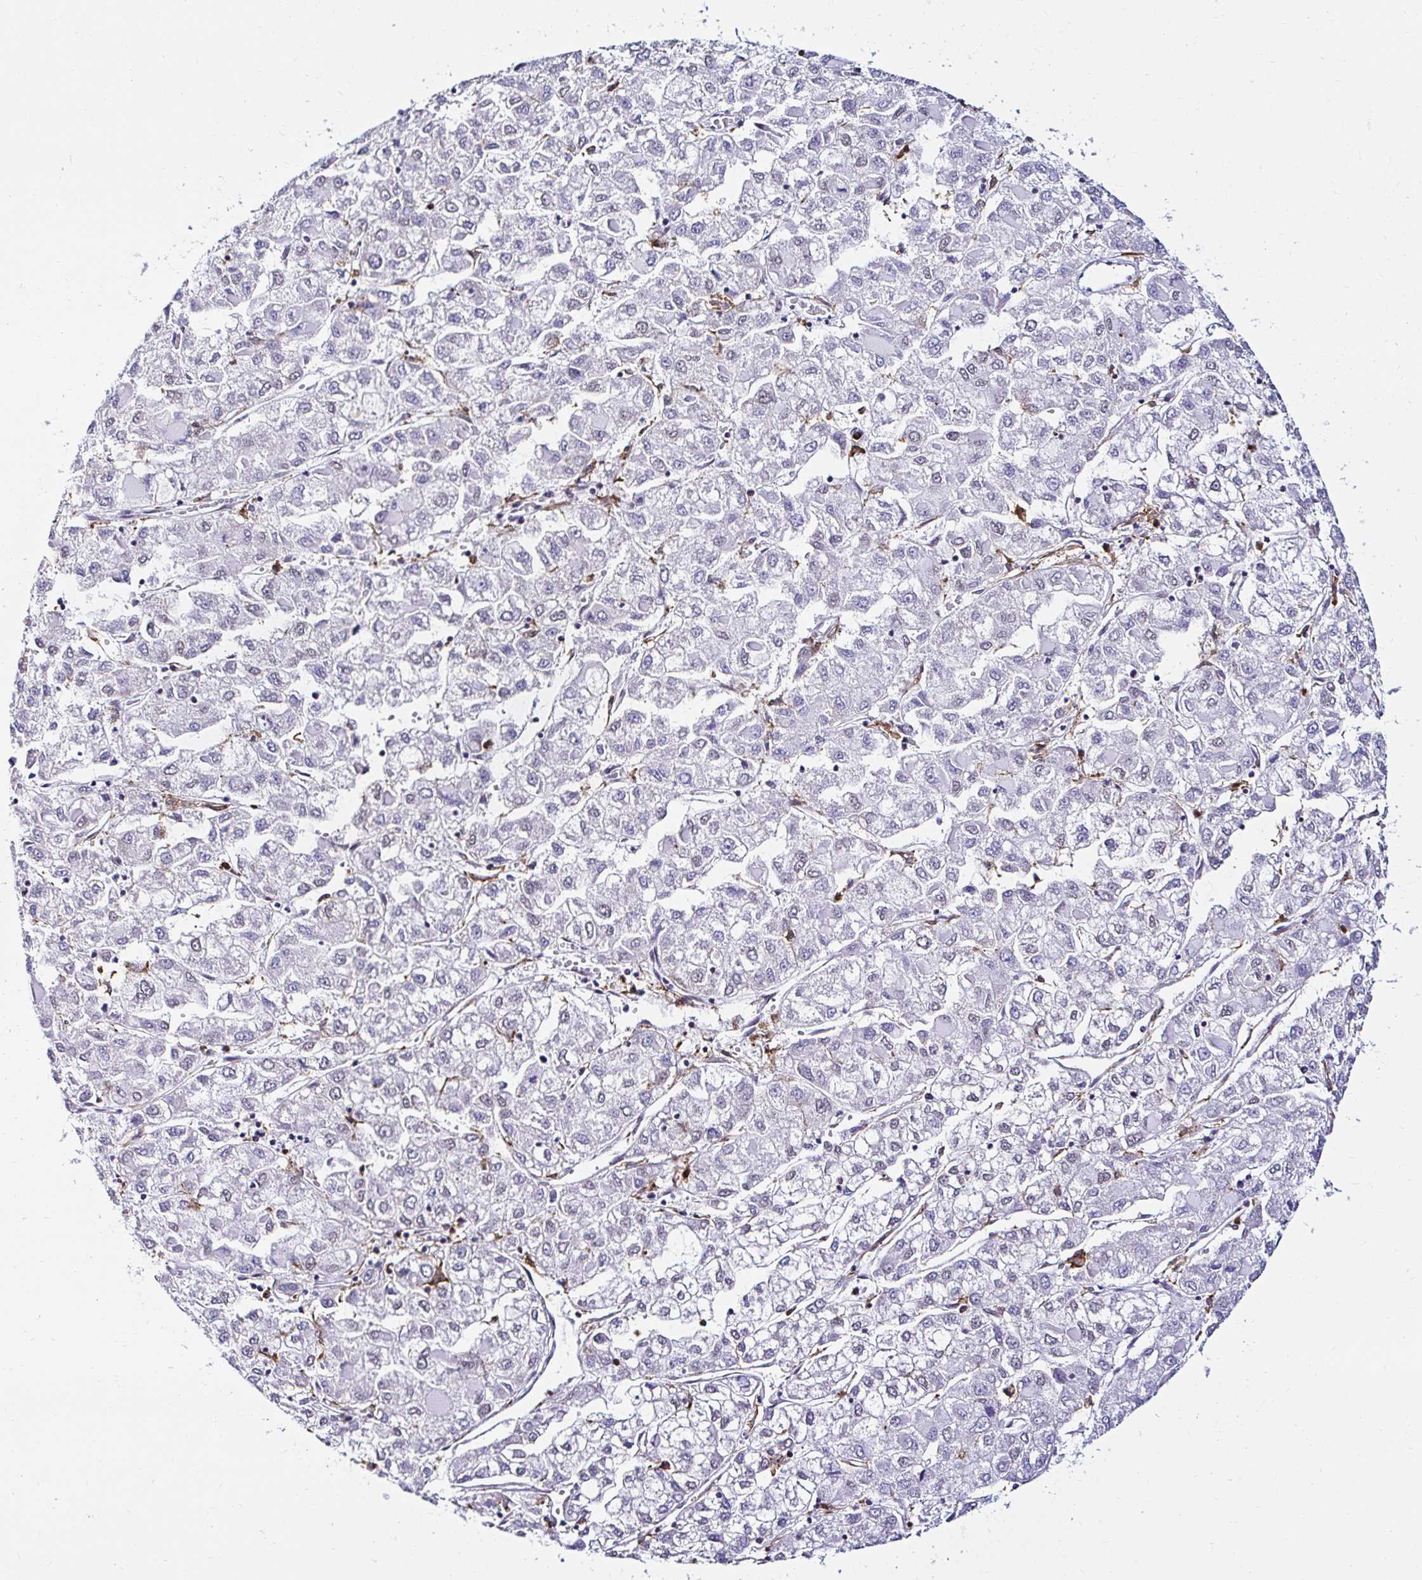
{"staining": {"intensity": "negative", "quantity": "none", "location": "none"}, "tissue": "liver cancer", "cell_type": "Tumor cells", "image_type": "cancer", "snomed": [{"axis": "morphology", "description": "Carcinoma, Hepatocellular, NOS"}, {"axis": "topography", "description": "Liver"}], "caption": "High magnification brightfield microscopy of liver cancer (hepatocellular carcinoma) stained with DAB (brown) and counterstained with hematoxylin (blue): tumor cells show no significant expression.", "gene": "CYBB", "patient": {"sex": "male", "age": 40}}